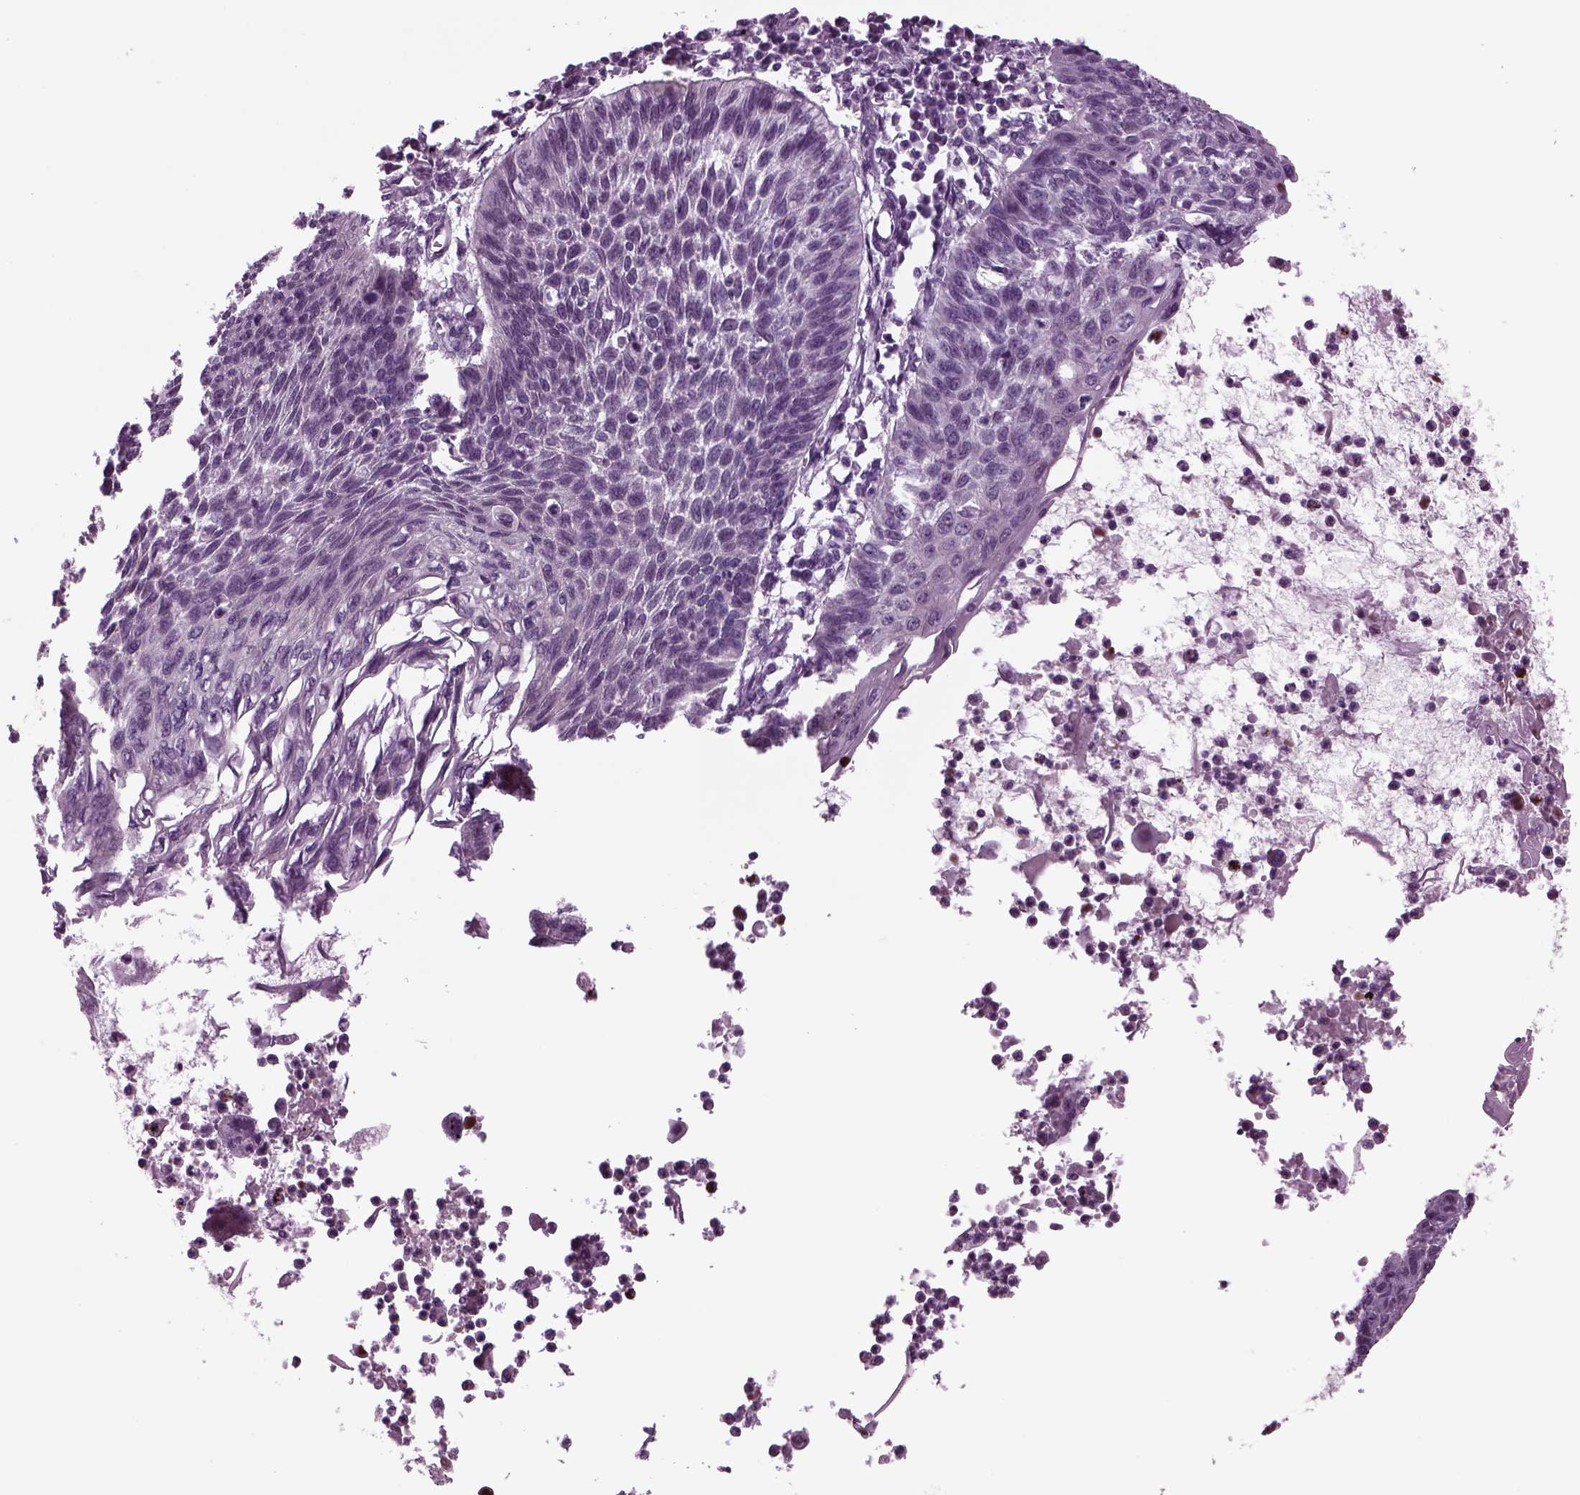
{"staining": {"intensity": "negative", "quantity": "none", "location": "none"}, "tissue": "lung cancer", "cell_type": "Tumor cells", "image_type": "cancer", "snomed": [{"axis": "morphology", "description": "Squamous cell carcinoma, NOS"}, {"axis": "topography", "description": "Lung"}], "caption": "DAB immunohistochemical staining of human squamous cell carcinoma (lung) exhibits no significant expression in tumor cells.", "gene": "ODF3", "patient": {"sex": "male", "age": 78}}